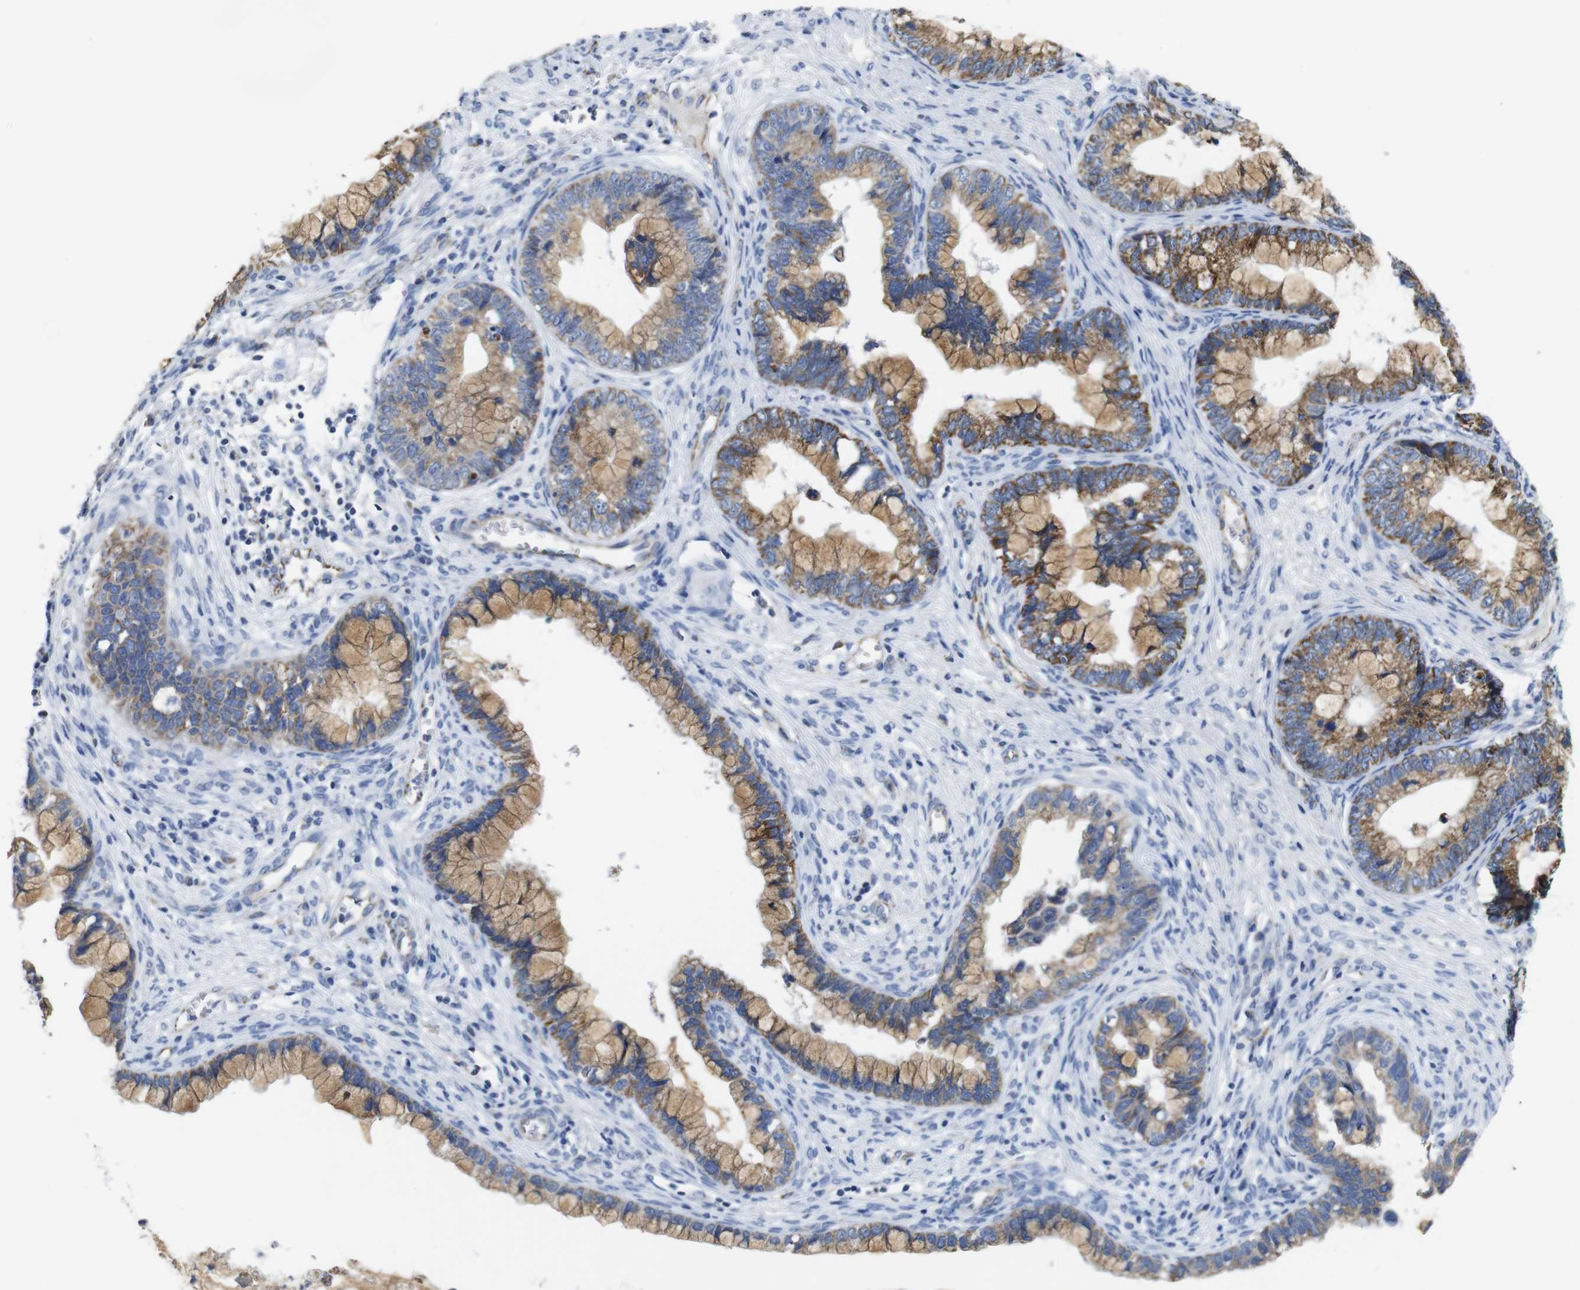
{"staining": {"intensity": "moderate", "quantity": ">75%", "location": "cytoplasmic/membranous"}, "tissue": "cervical cancer", "cell_type": "Tumor cells", "image_type": "cancer", "snomed": [{"axis": "morphology", "description": "Adenocarcinoma, NOS"}, {"axis": "topography", "description": "Cervix"}], "caption": "Immunohistochemical staining of cervical adenocarcinoma reveals moderate cytoplasmic/membranous protein positivity in about >75% of tumor cells.", "gene": "MAOA", "patient": {"sex": "female", "age": 44}}